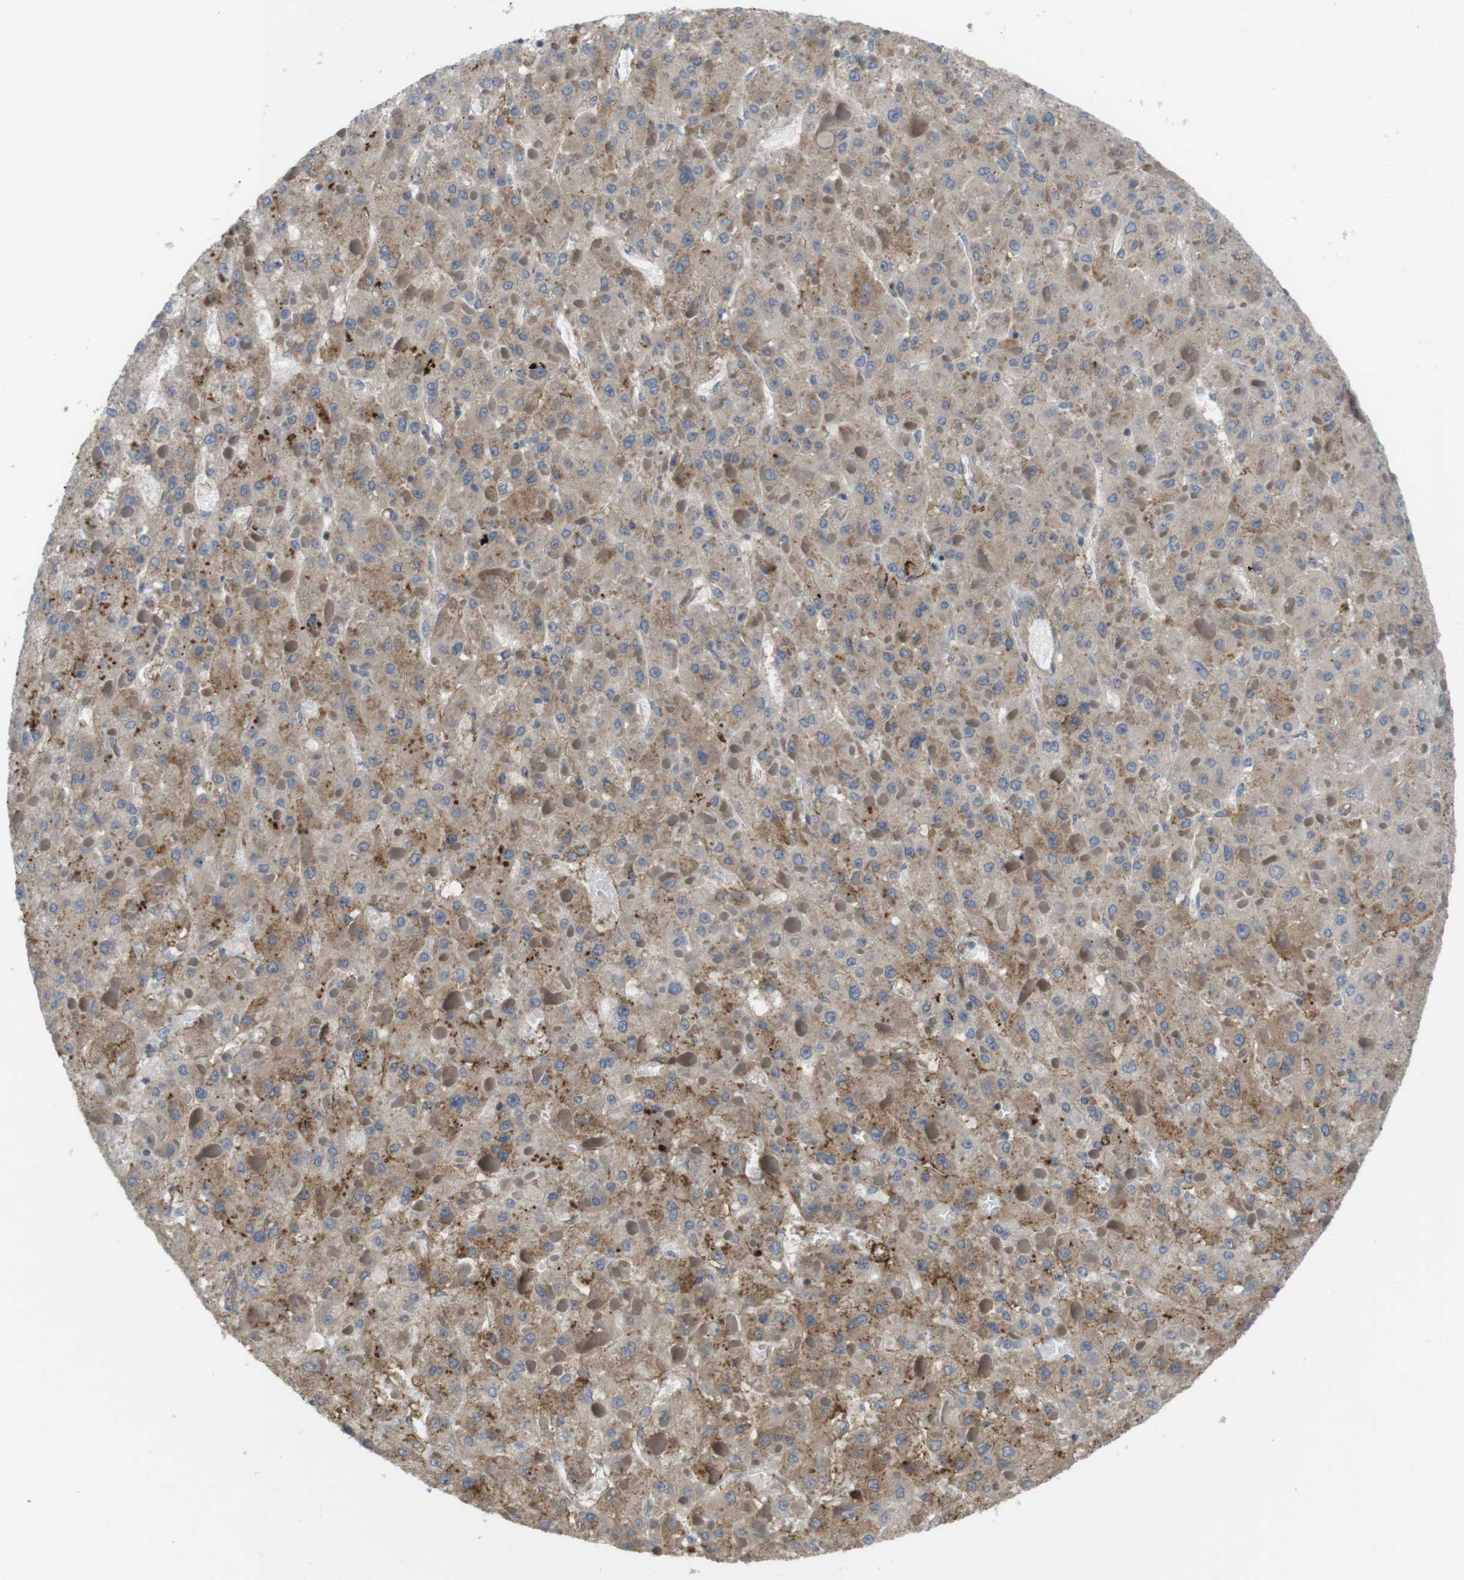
{"staining": {"intensity": "moderate", "quantity": ">75%", "location": "cytoplasmic/membranous"}, "tissue": "liver cancer", "cell_type": "Tumor cells", "image_type": "cancer", "snomed": [{"axis": "morphology", "description": "Carcinoma, Hepatocellular, NOS"}, {"axis": "topography", "description": "Liver"}], "caption": "Immunohistochemistry (IHC) (DAB) staining of human liver hepatocellular carcinoma displays moderate cytoplasmic/membranous protein positivity in about >75% of tumor cells.", "gene": "DDAH2", "patient": {"sex": "female", "age": 73}}